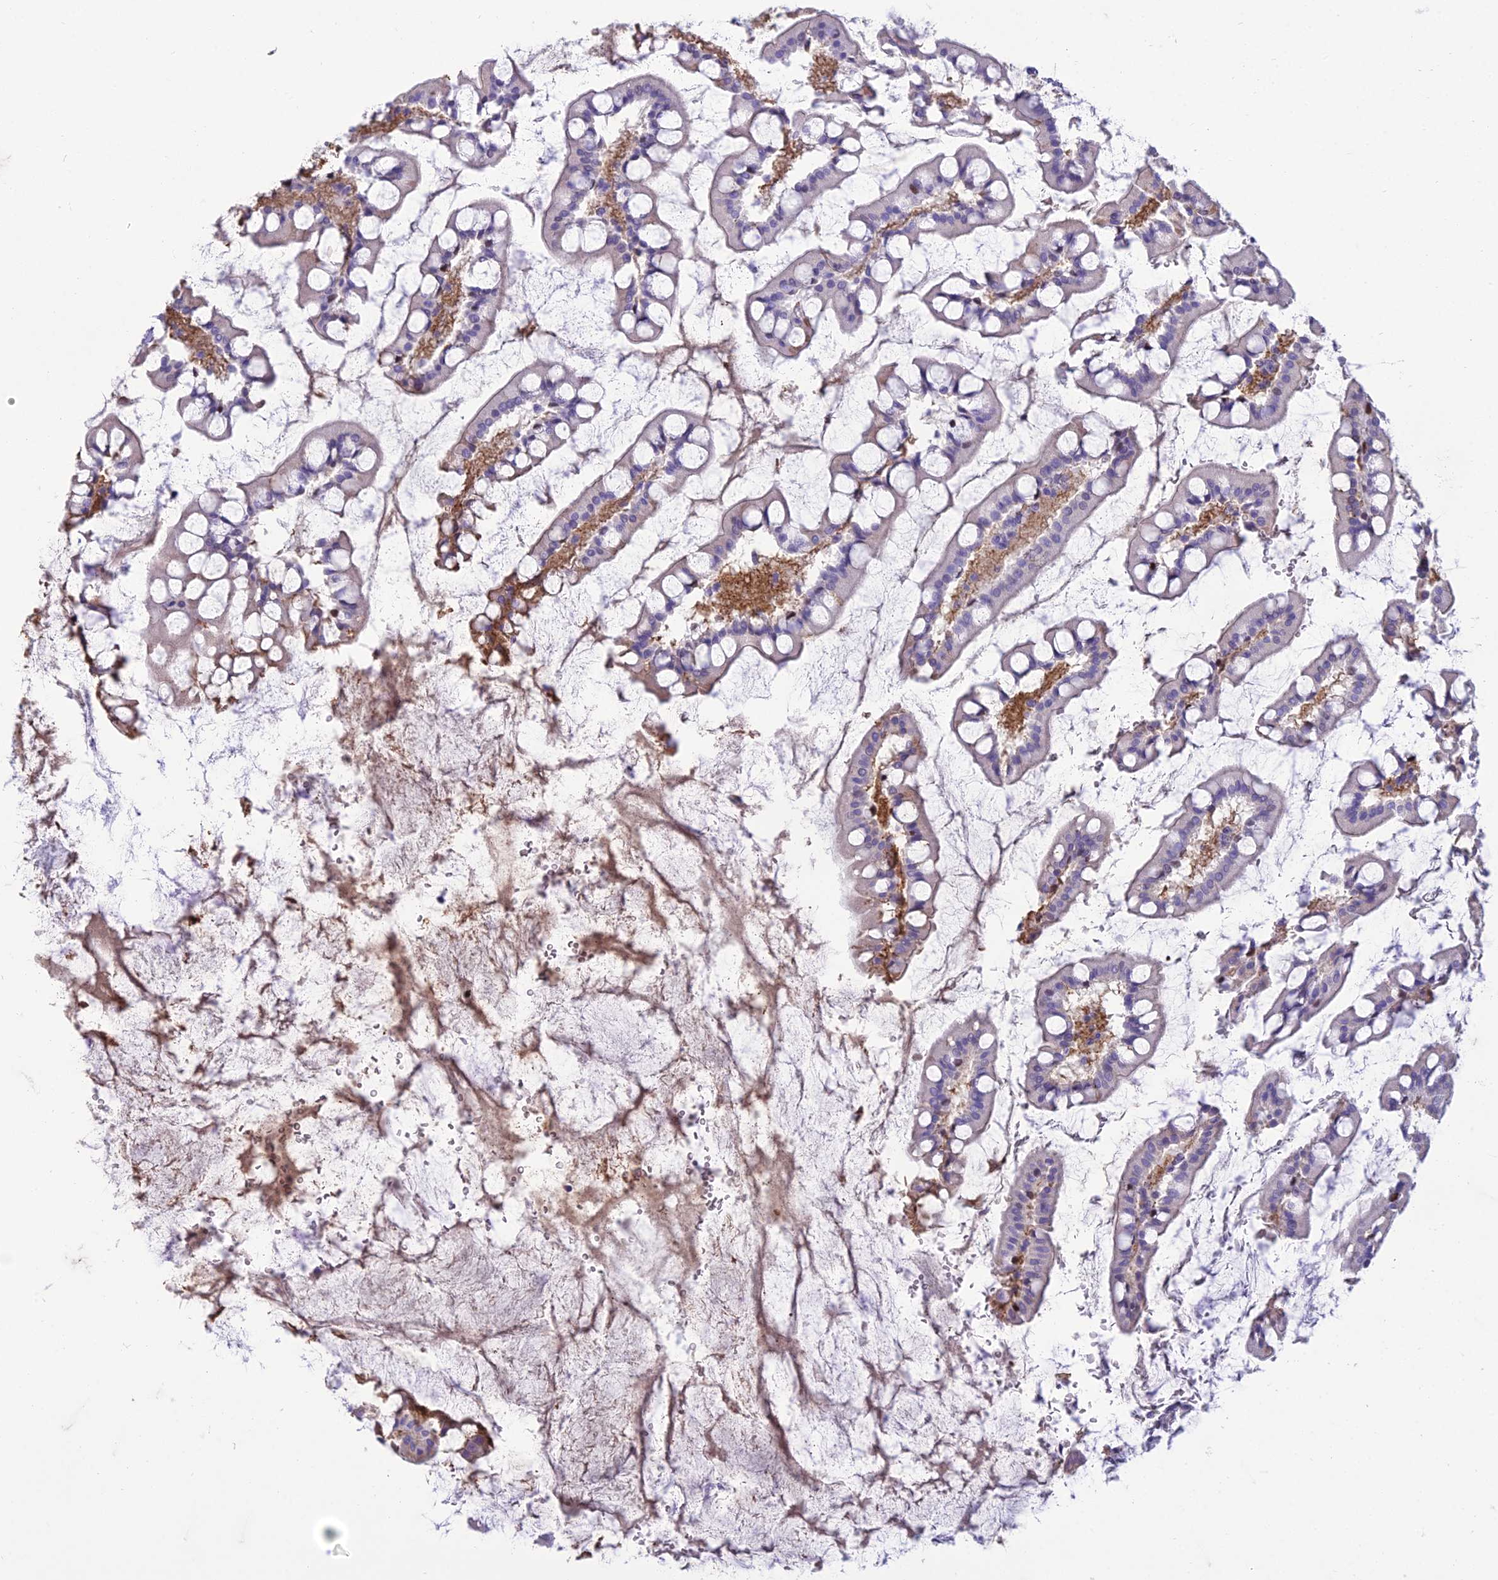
{"staining": {"intensity": "weak", "quantity": "25%-75%", "location": "nuclear"}, "tissue": "small intestine", "cell_type": "Glandular cells", "image_type": "normal", "snomed": [{"axis": "morphology", "description": "Normal tissue, NOS"}, {"axis": "topography", "description": "Small intestine"}], "caption": "A brown stain labels weak nuclear expression of a protein in glandular cells of normal small intestine. The staining was performed using DAB, with brown indicating positive protein expression. Nuclei are stained blue with hematoxylin.", "gene": "RANBP3", "patient": {"sex": "male", "age": 52}}